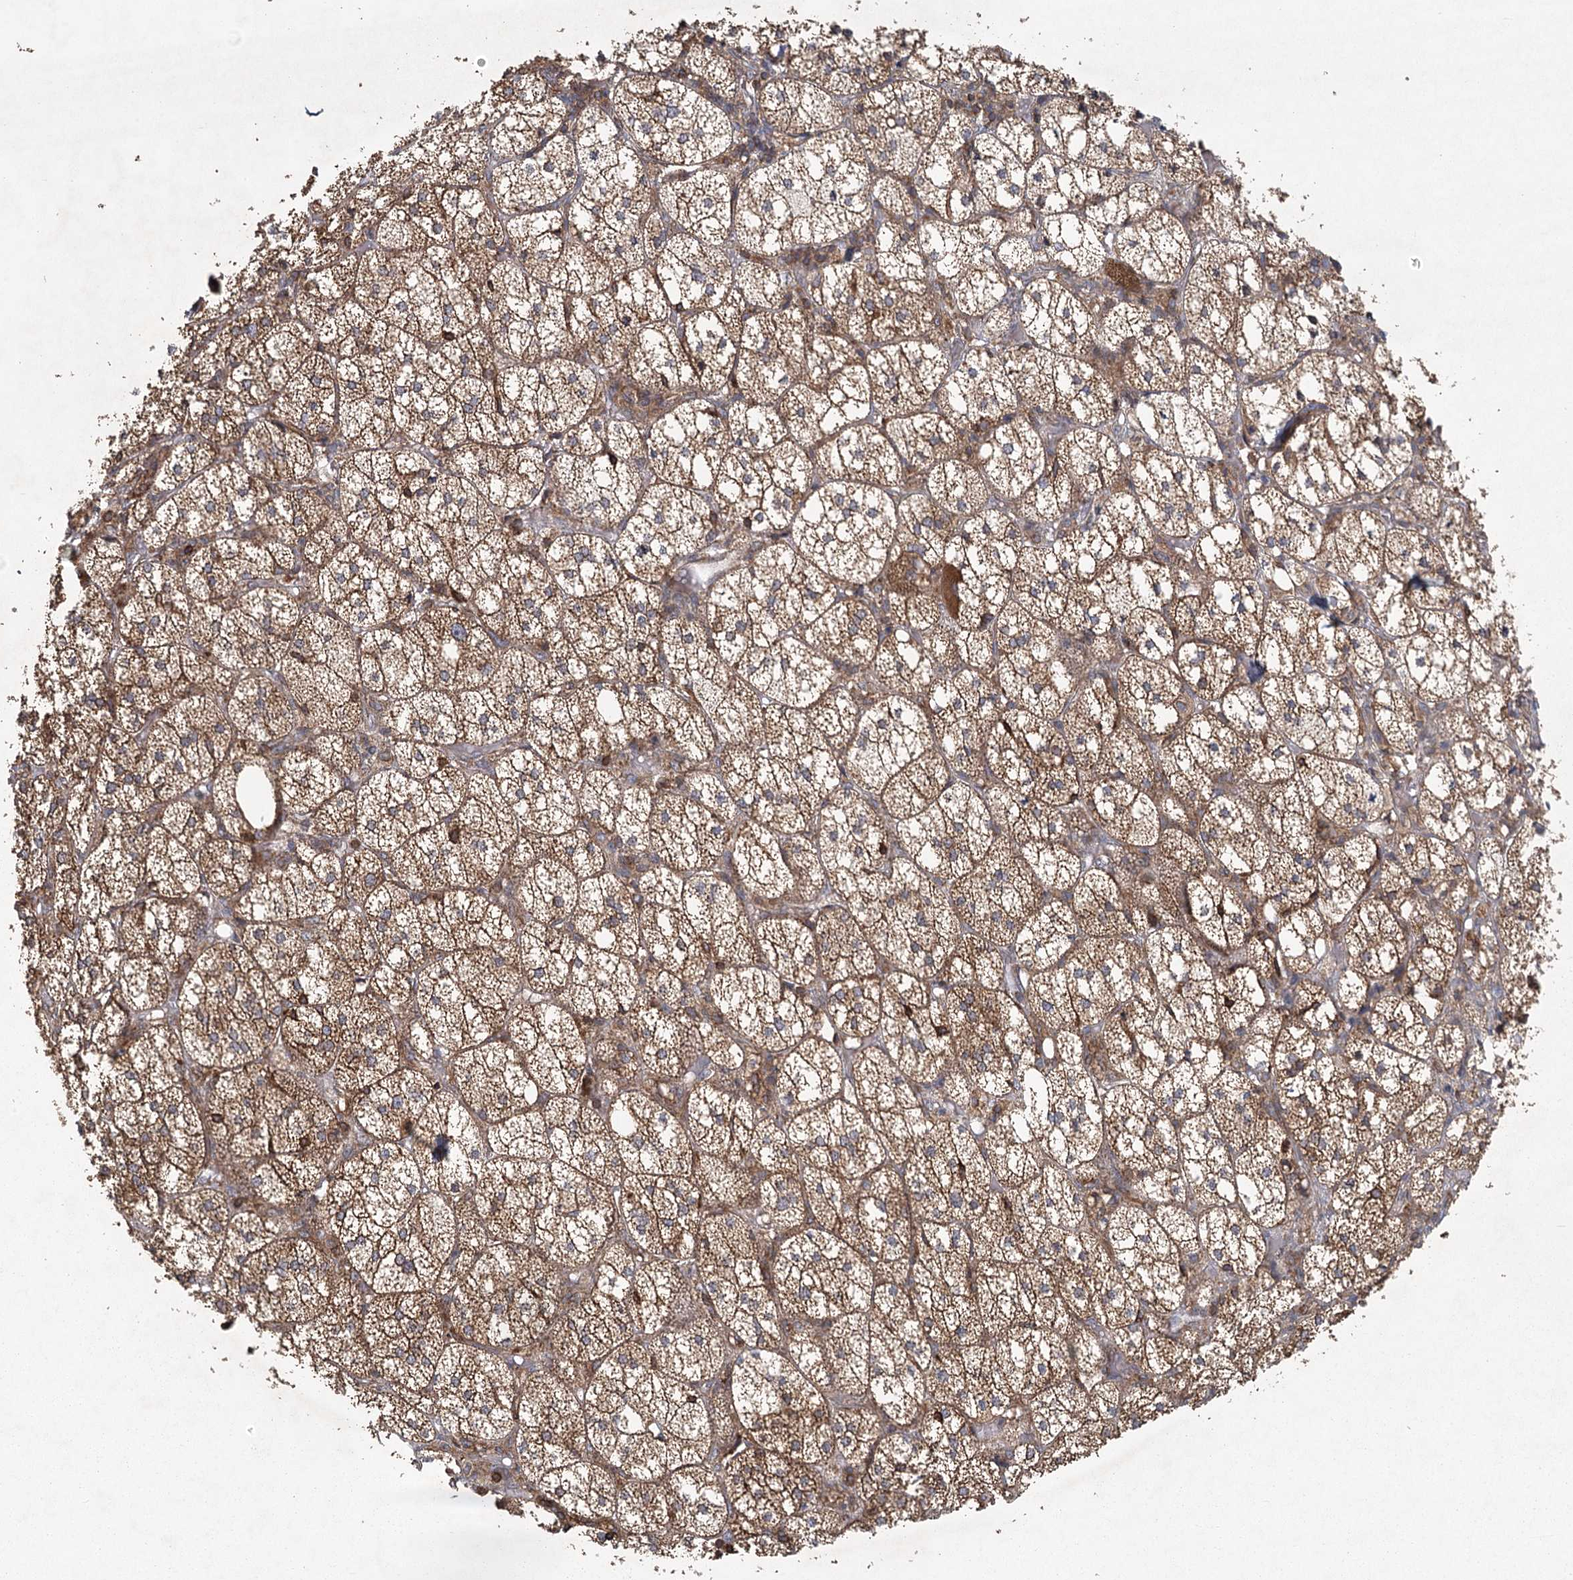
{"staining": {"intensity": "moderate", "quantity": ">75%", "location": "cytoplasmic/membranous"}, "tissue": "adrenal gland", "cell_type": "Glandular cells", "image_type": "normal", "snomed": [{"axis": "morphology", "description": "Normal tissue, NOS"}, {"axis": "topography", "description": "Adrenal gland"}], "caption": "The photomicrograph demonstrates immunohistochemical staining of unremarkable adrenal gland. There is moderate cytoplasmic/membranous staining is present in approximately >75% of glandular cells. The protein of interest is stained brown, and the nuclei are stained in blue (DAB IHC with brightfield microscopy, high magnification).", "gene": "PLEKHA7", "patient": {"sex": "female", "age": 61}}